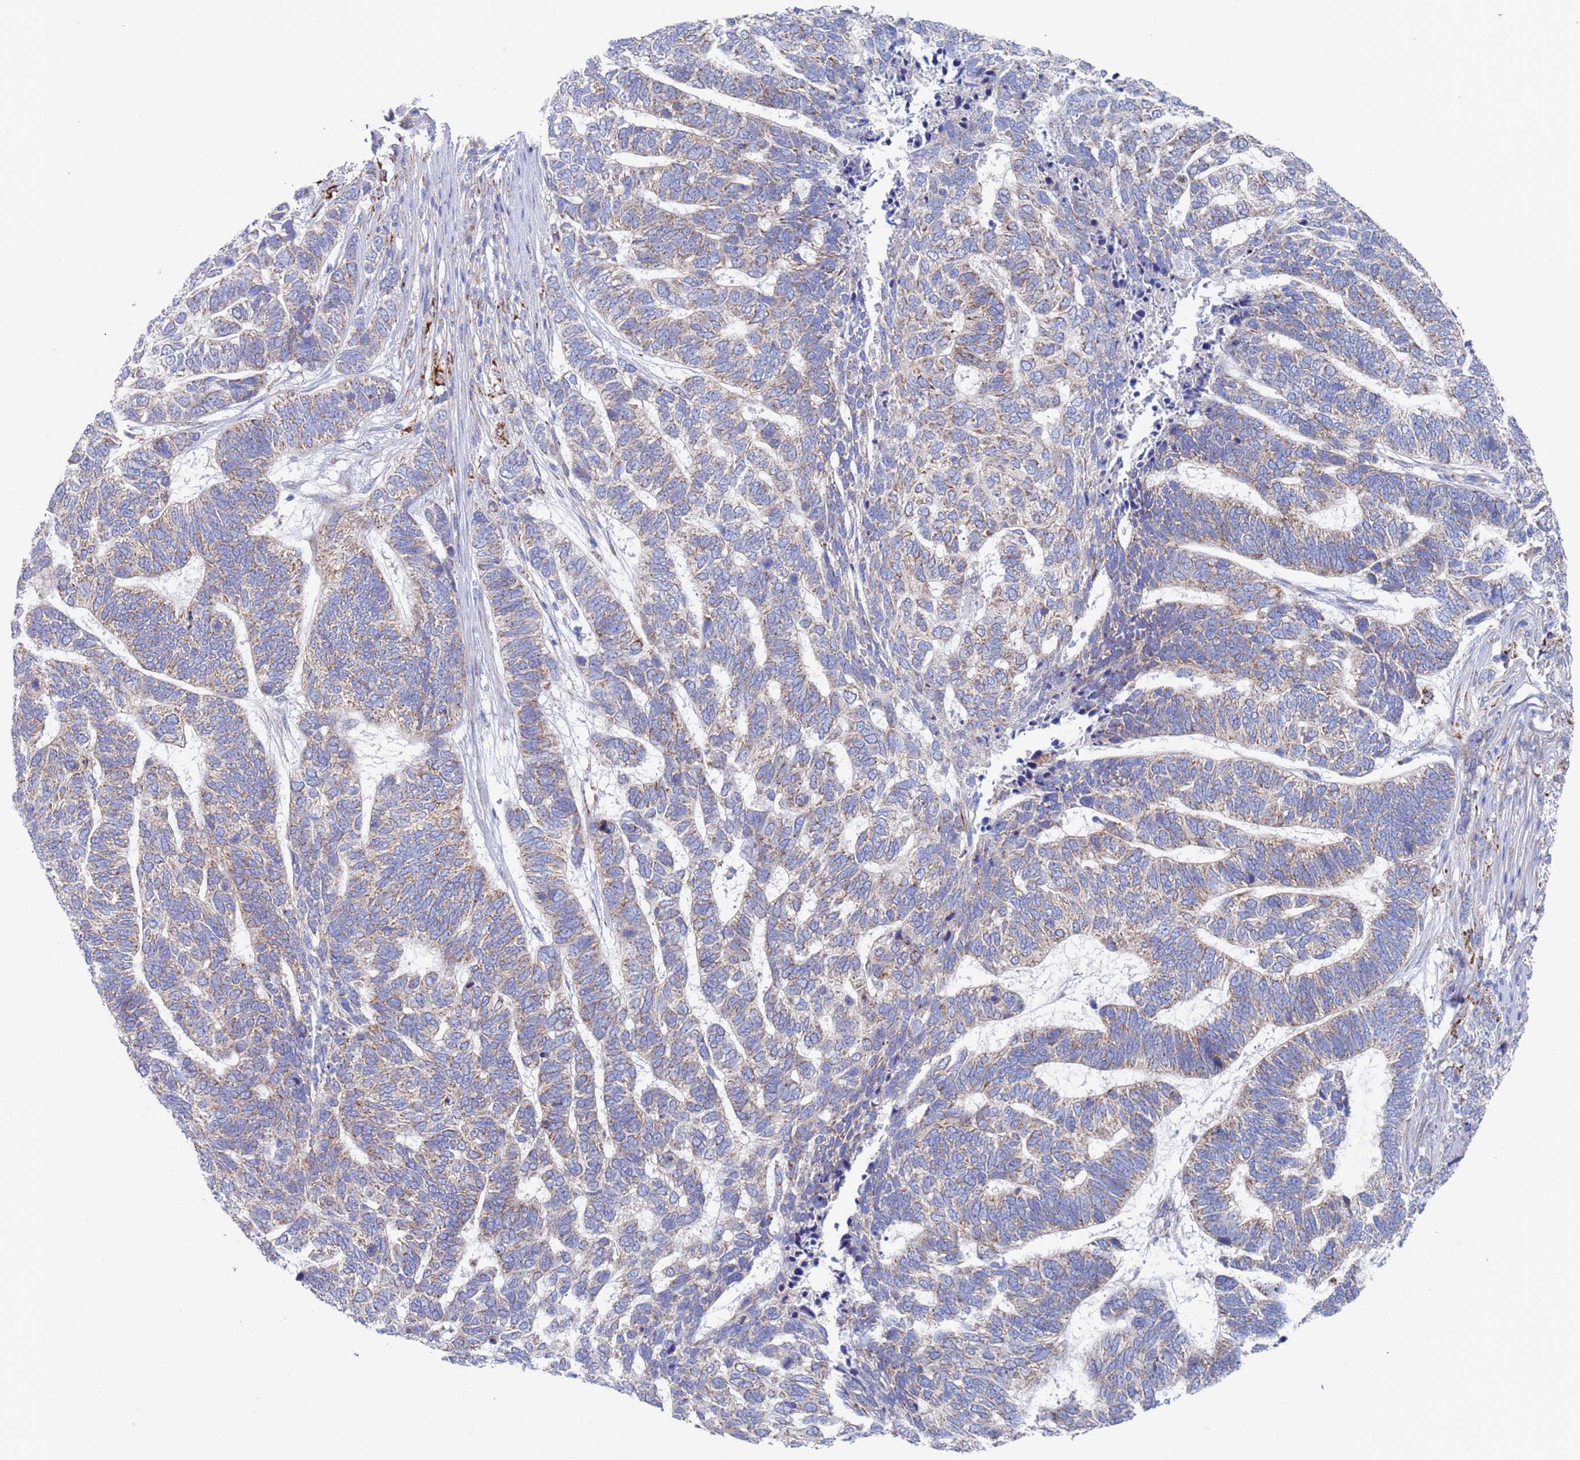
{"staining": {"intensity": "weak", "quantity": "25%-75%", "location": "cytoplasmic/membranous"}, "tissue": "skin cancer", "cell_type": "Tumor cells", "image_type": "cancer", "snomed": [{"axis": "morphology", "description": "Basal cell carcinoma"}, {"axis": "topography", "description": "Skin"}], "caption": "This histopathology image shows basal cell carcinoma (skin) stained with IHC to label a protein in brown. The cytoplasmic/membranous of tumor cells show weak positivity for the protein. Nuclei are counter-stained blue.", "gene": "CHCHD6", "patient": {"sex": "female", "age": 65}}